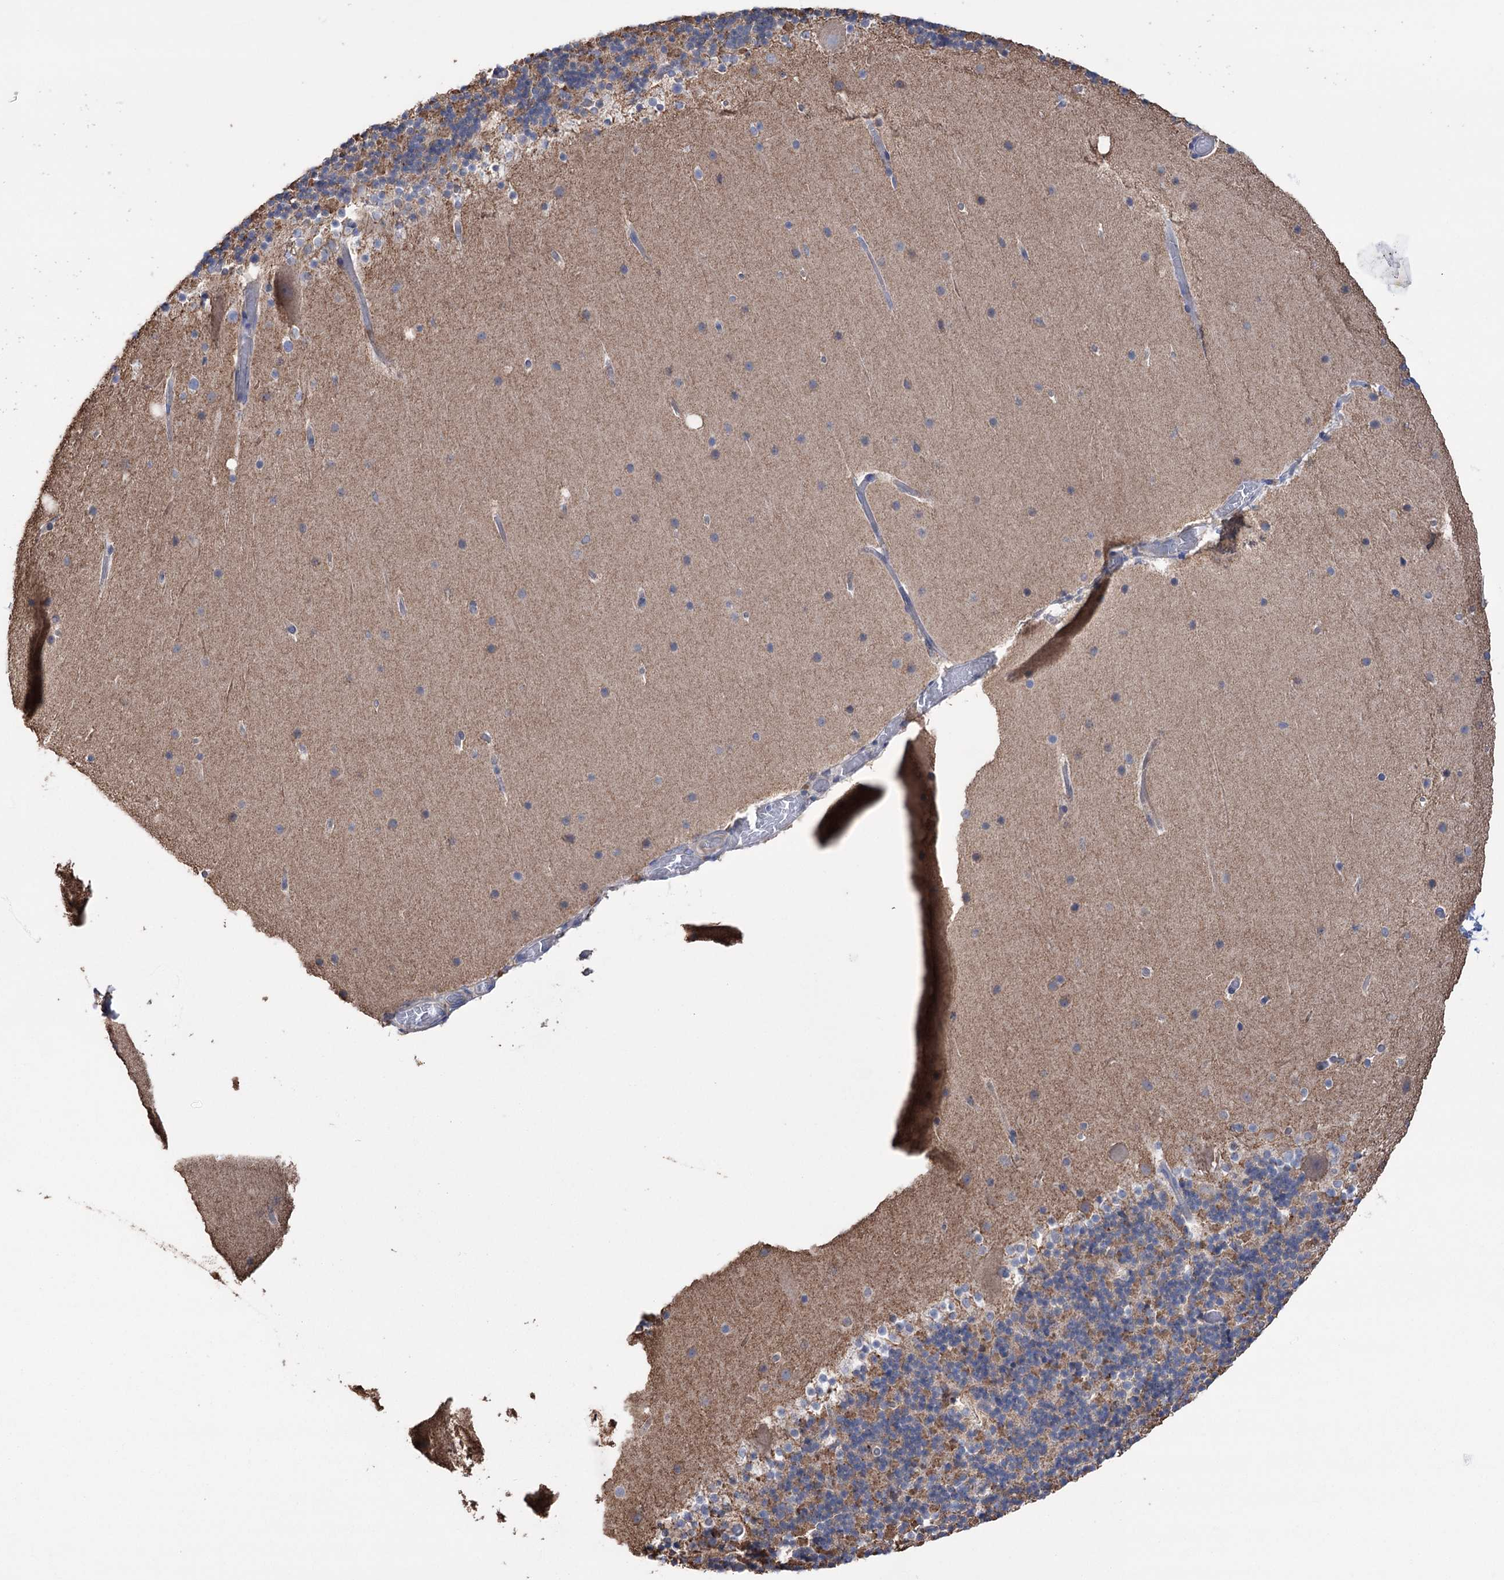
{"staining": {"intensity": "moderate", "quantity": "25%-75%", "location": "cytoplasmic/membranous"}, "tissue": "cerebellum", "cell_type": "Cells in granular layer", "image_type": "normal", "snomed": [{"axis": "morphology", "description": "Normal tissue, NOS"}, {"axis": "topography", "description": "Cerebellum"}], "caption": "Protein expression by IHC displays moderate cytoplasmic/membranous expression in about 25%-75% of cells in granular layer in normal cerebellum. The staining was performed using DAB, with brown indicating positive protein expression. Nuclei are stained blue with hematoxylin.", "gene": "TRIM71", "patient": {"sex": "male", "age": 57}}